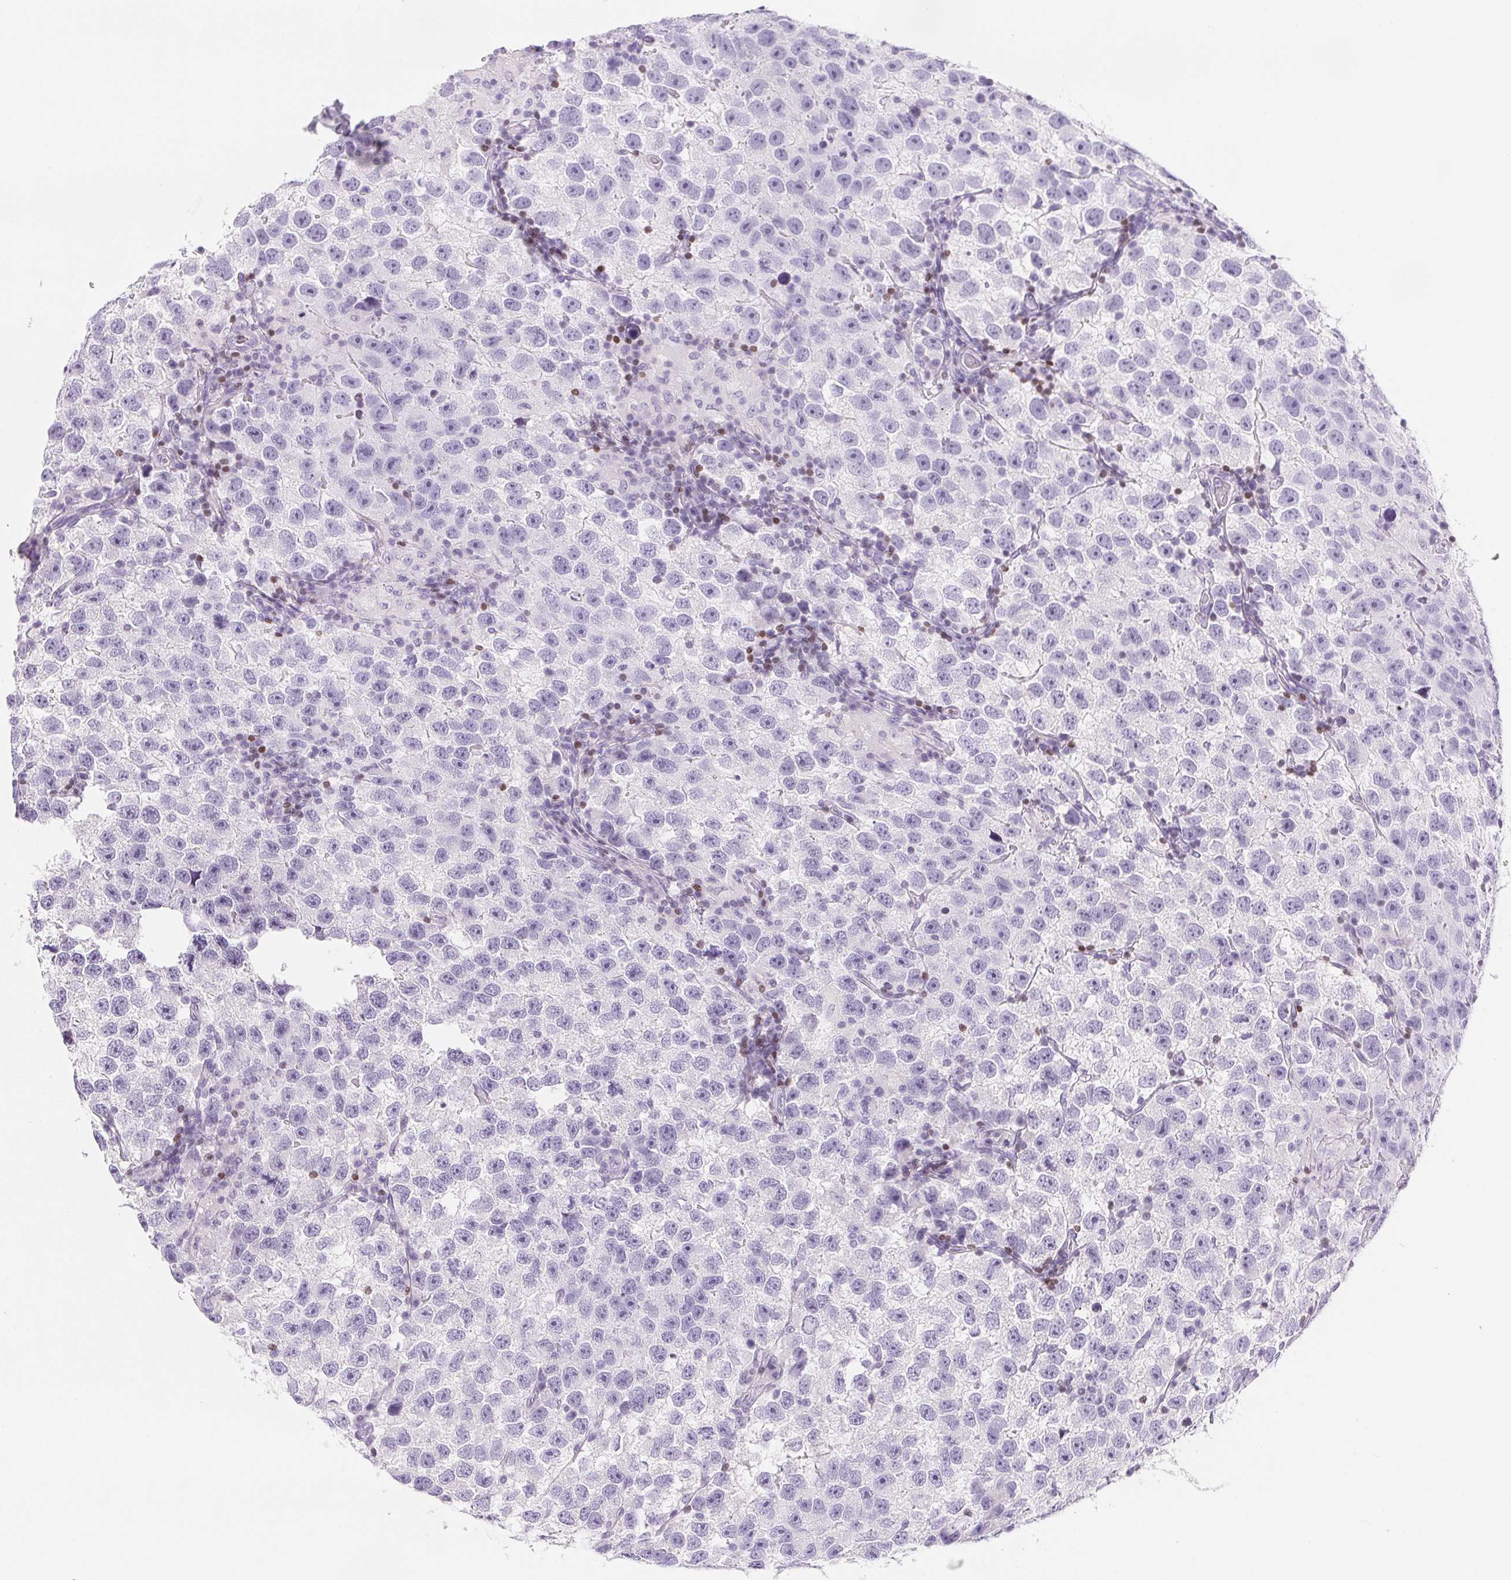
{"staining": {"intensity": "negative", "quantity": "none", "location": "none"}, "tissue": "testis cancer", "cell_type": "Tumor cells", "image_type": "cancer", "snomed": [{"axis": "morphology", "description": "Seminoma, NOS"}, {"axis": "topography", "description": "Testis"}], "caption": "An IHC histopathology image of testis cancer is shown. There is no staining in tumor cells of testis cancer.", "gene": "BEND2", "patient": {"sex": "male", "age": 26}}